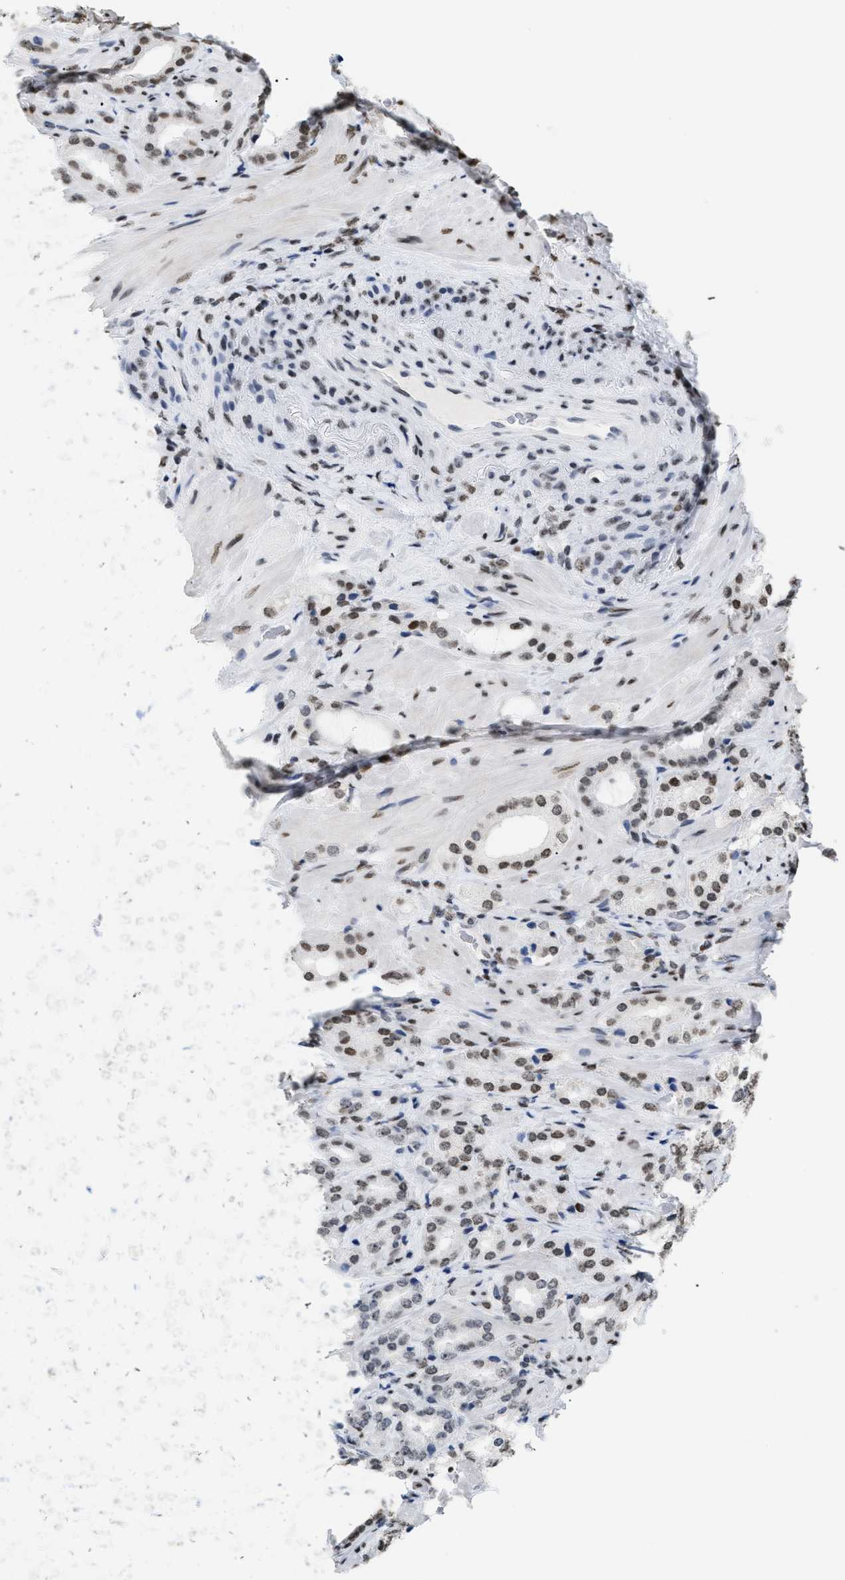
{"staining": {"intensity": "moderate", "quantity": ">75%", "location": "nuclear"}, "tissue": "prostate cancer", "cell_type": "Tumor cells", "image_type": "cancer", "snomed": [{"axis": "morphology", "description": "Adenocarcinoma, High grade"}, {"axis": "topography", "description": "Prostate"}], "caption": "Prostate cancer (high-grade adenocarcinoma) tissue exhibits moderate nuclear expression in about >75% of tumor cells Ihc stains the protein in brown and the nuclei are stained blue.", "gene": "HMGN2", "patient": {"sex": "male", "age": 64}}